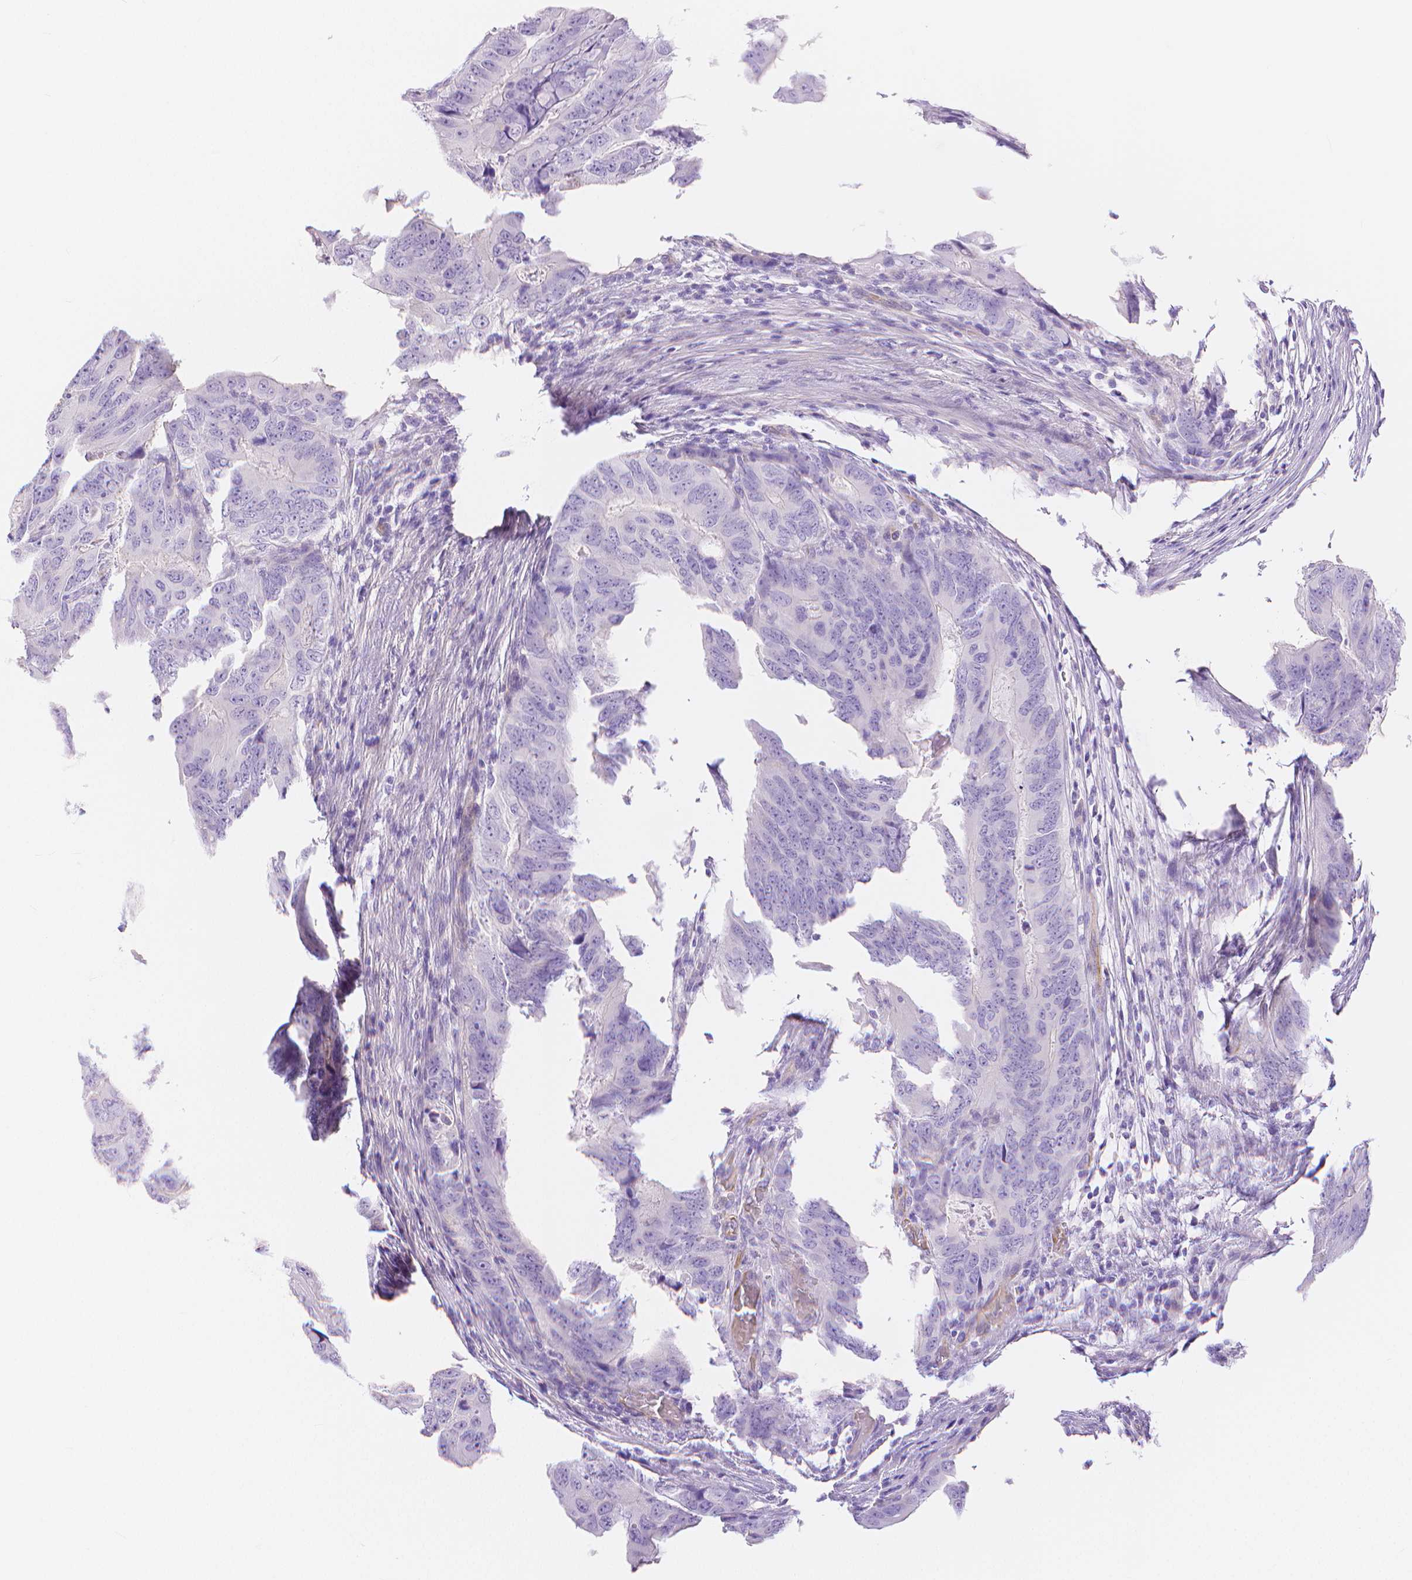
{"staining": {"intensity": "moderate", "quantity": "<25%", "location": "cytoplasmic/membranous"}, "tissue": "colorectal cancer", "cell_type": "Tumor cells", "image_type": "cancer", "snomed": [{"axis": "morphology", "description": "Adenocarcinoma, NOS"}, {"axis": "topography", "description": "Colon"}], "caption": "DAB immunohistochemical staining of human colorectal cancer (adenocarcinoma) displays moderate cytoplasmic/membranous protein positivity in about <25% of tumor cells.", "gene": "SLC27A5", "patient": {"sex": "male", "age": 79}}